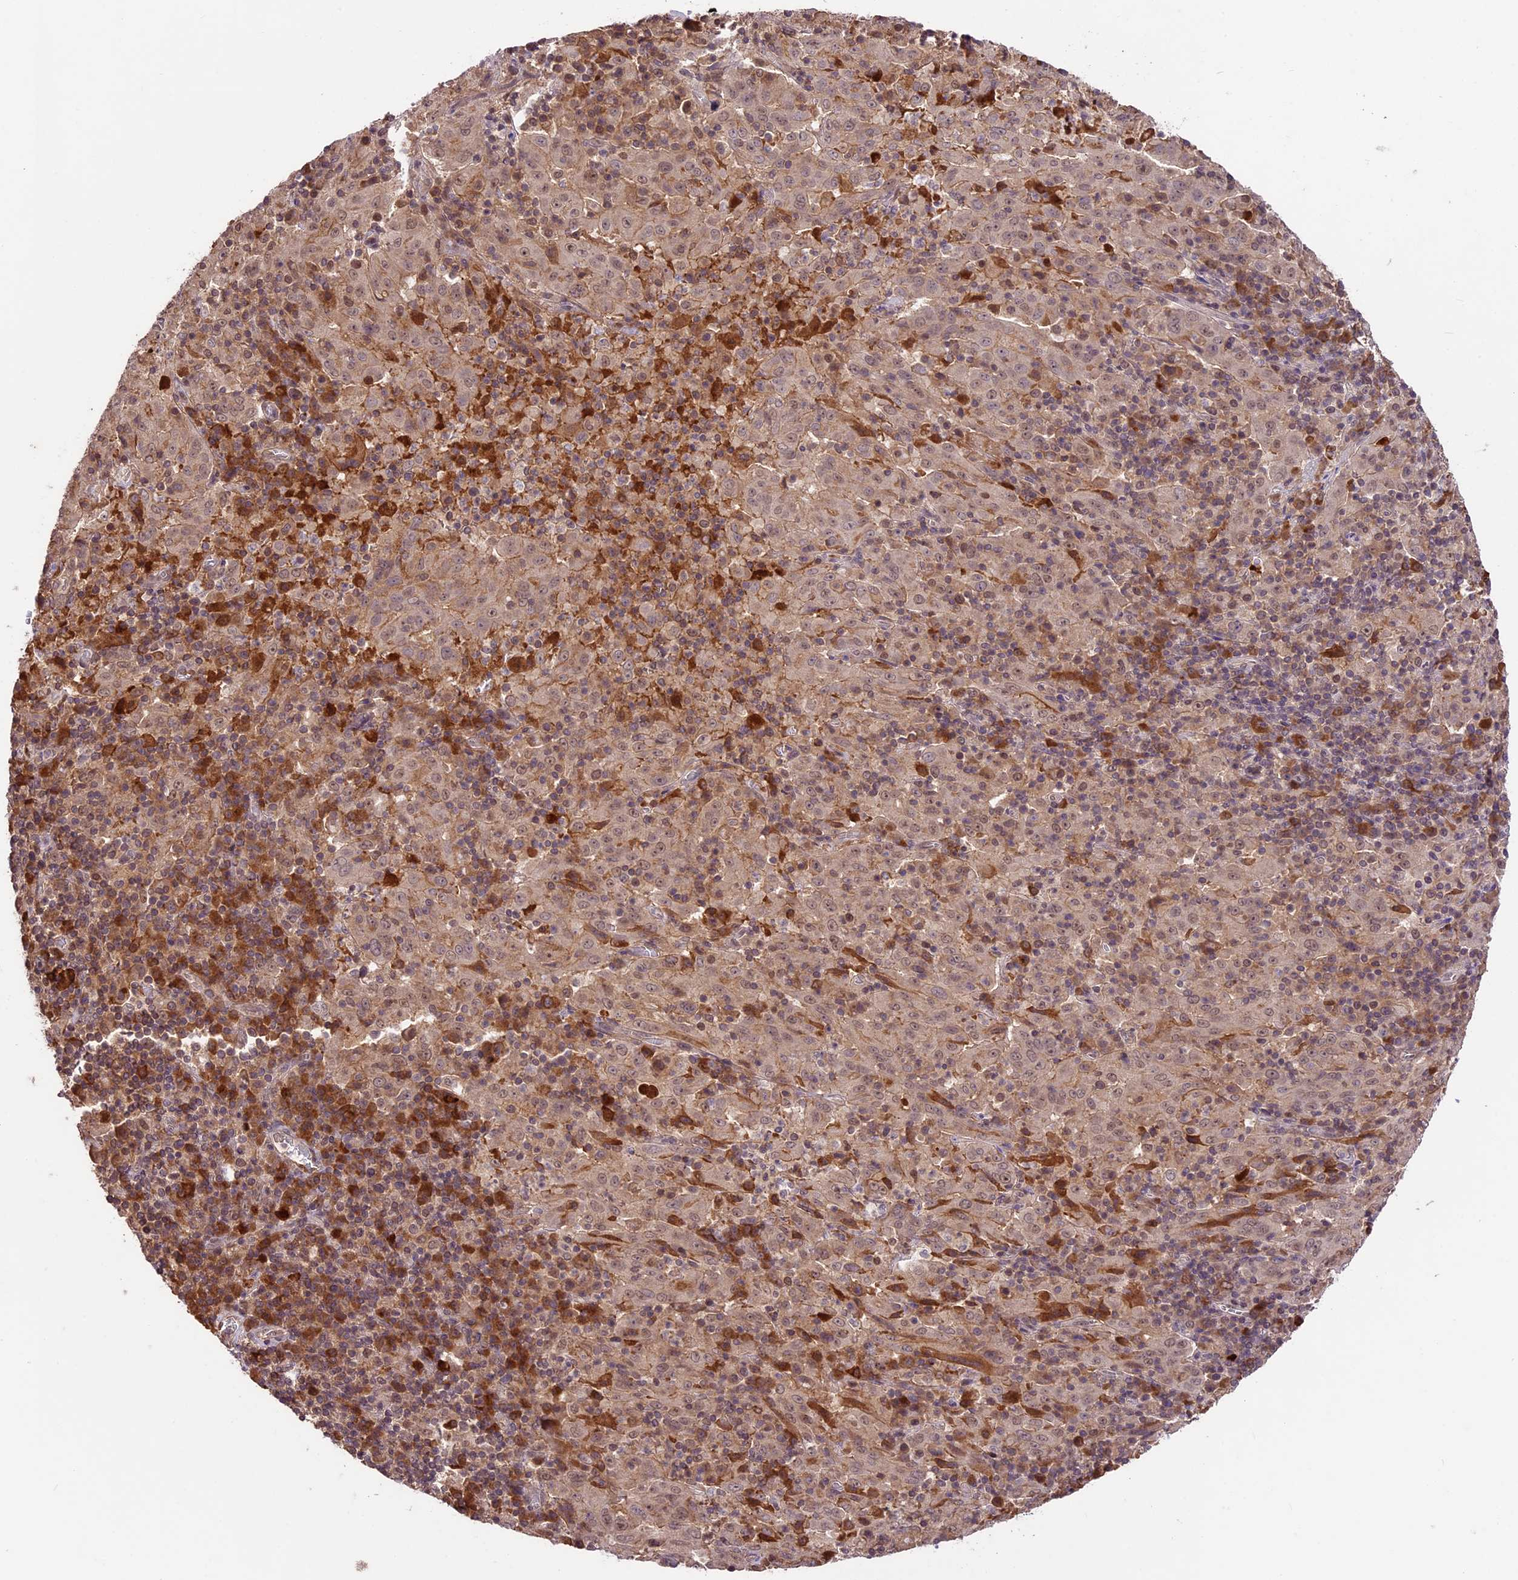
{"staining": {"intensity": "weak", "quantity": "25%-75%", "location": "cytoplasmic/membranous,nuclear"}, "tissue": "pancreatic cancer", "cell_type": "Tumor cells", "image_type": "cancer", "snomed": [{"axis": "morphology", "description": "Adenocarcinoma, NOS"}, {"axis": "topography", "description": "Pancreas"}], "caption": "This is an image of immunohistochemistry staining of adenocarcinoma (pancreatic), which shows weak positivity in the cytoplasmic/membranous and nuclear of tumor cells.", "gene": "ATP10A", "patient": {"sex": "male", "age": 63}}